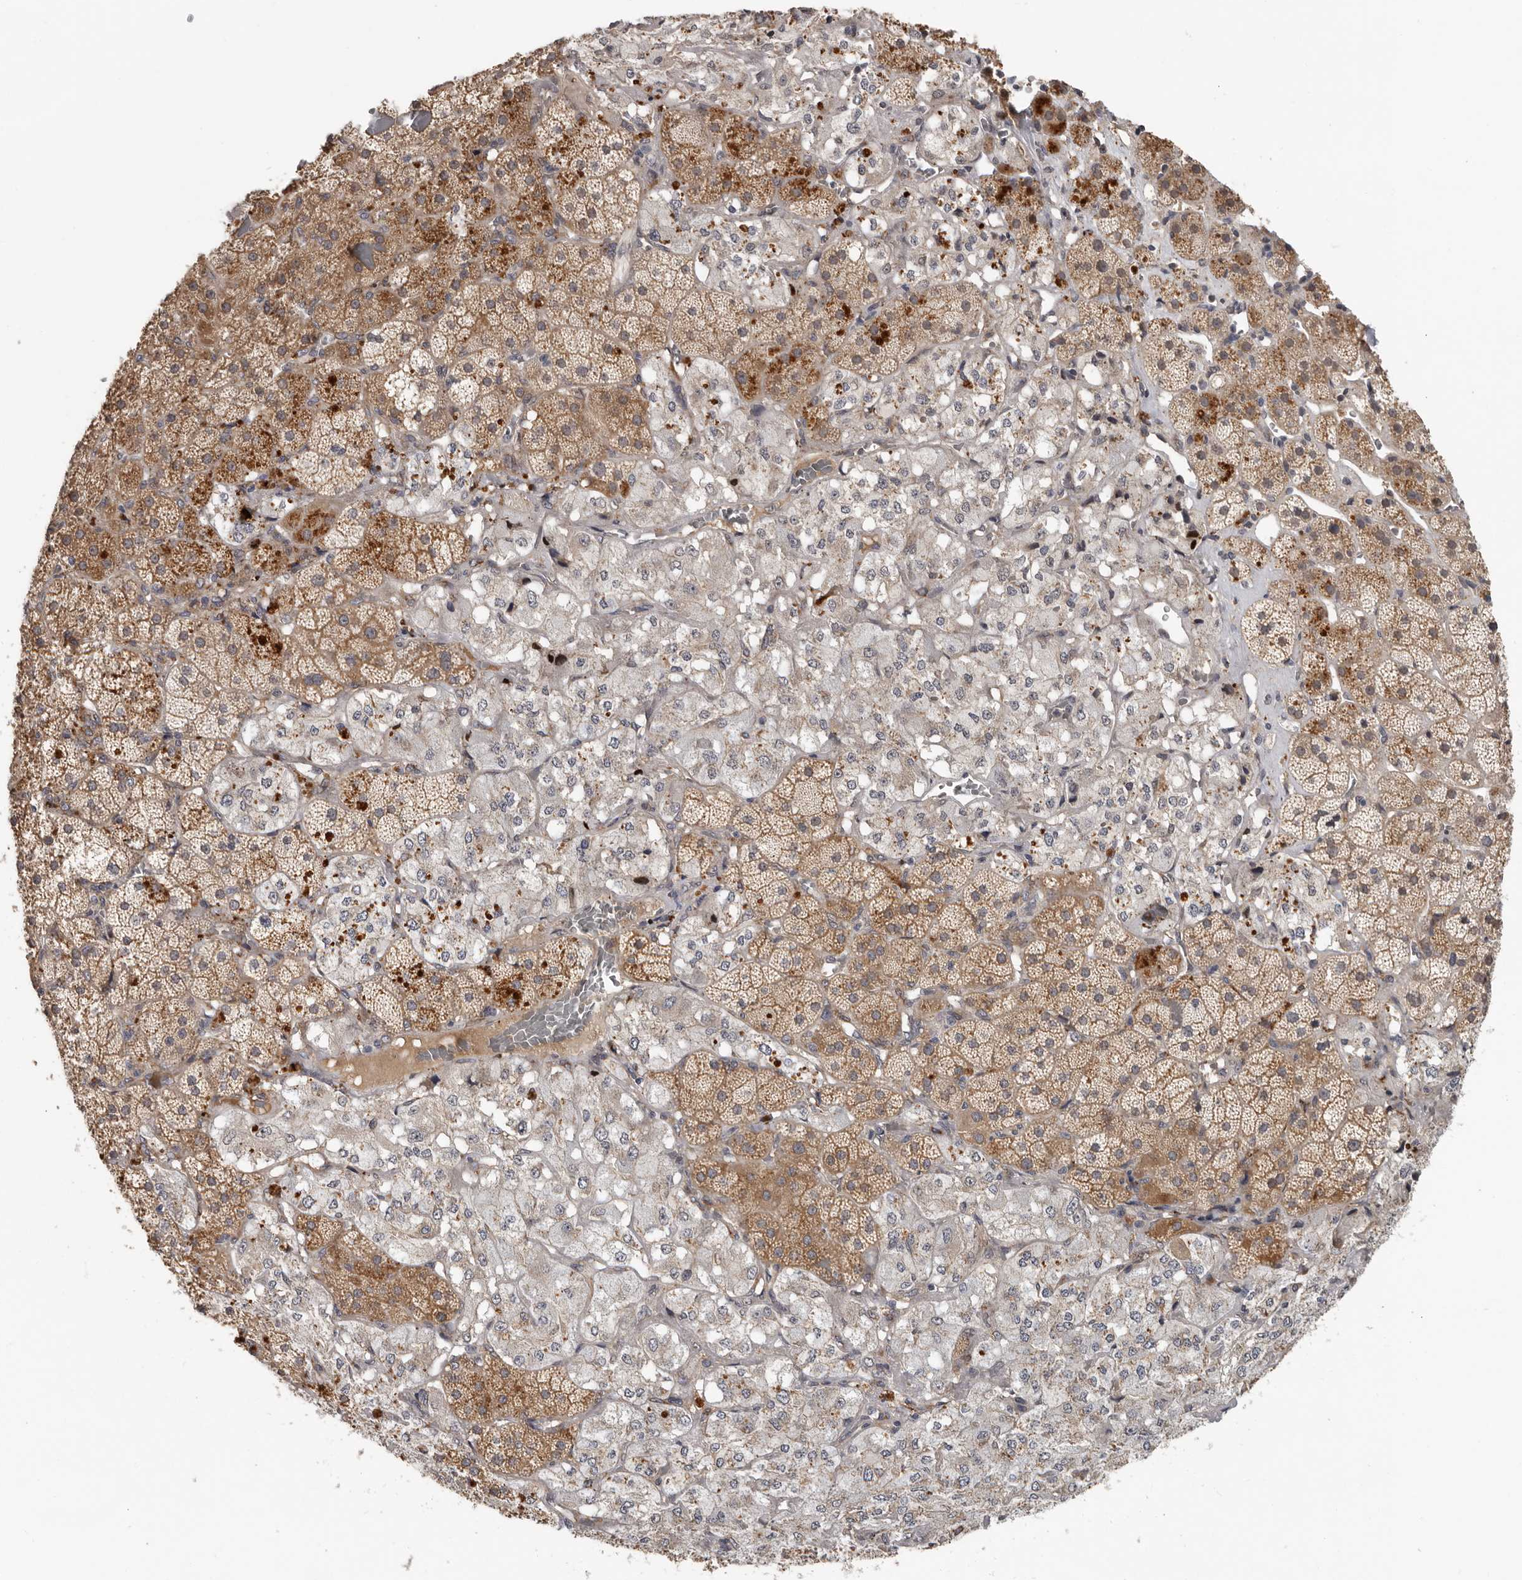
{"staining": {"intensity": "moderate", "quantity": "25%-75%", "location": "cytoplasmic/membranous"}, "tissue": "adrenal gland", "cell_type": "Glandular cells", "image_type": "normal", "snomed": [{"axis": "morphology", "description": "Normal tissue, NOS"}, {"axis": "topography", "description": "Adrenal gland"}], "caption": "Moderate cytoplasmic/membranous expression is appreciated in approximately 25%-75% of glandular cells in normal adrenal gland.", "gene": "MTF1", "patient": {"sex": "male", "age": 57}}